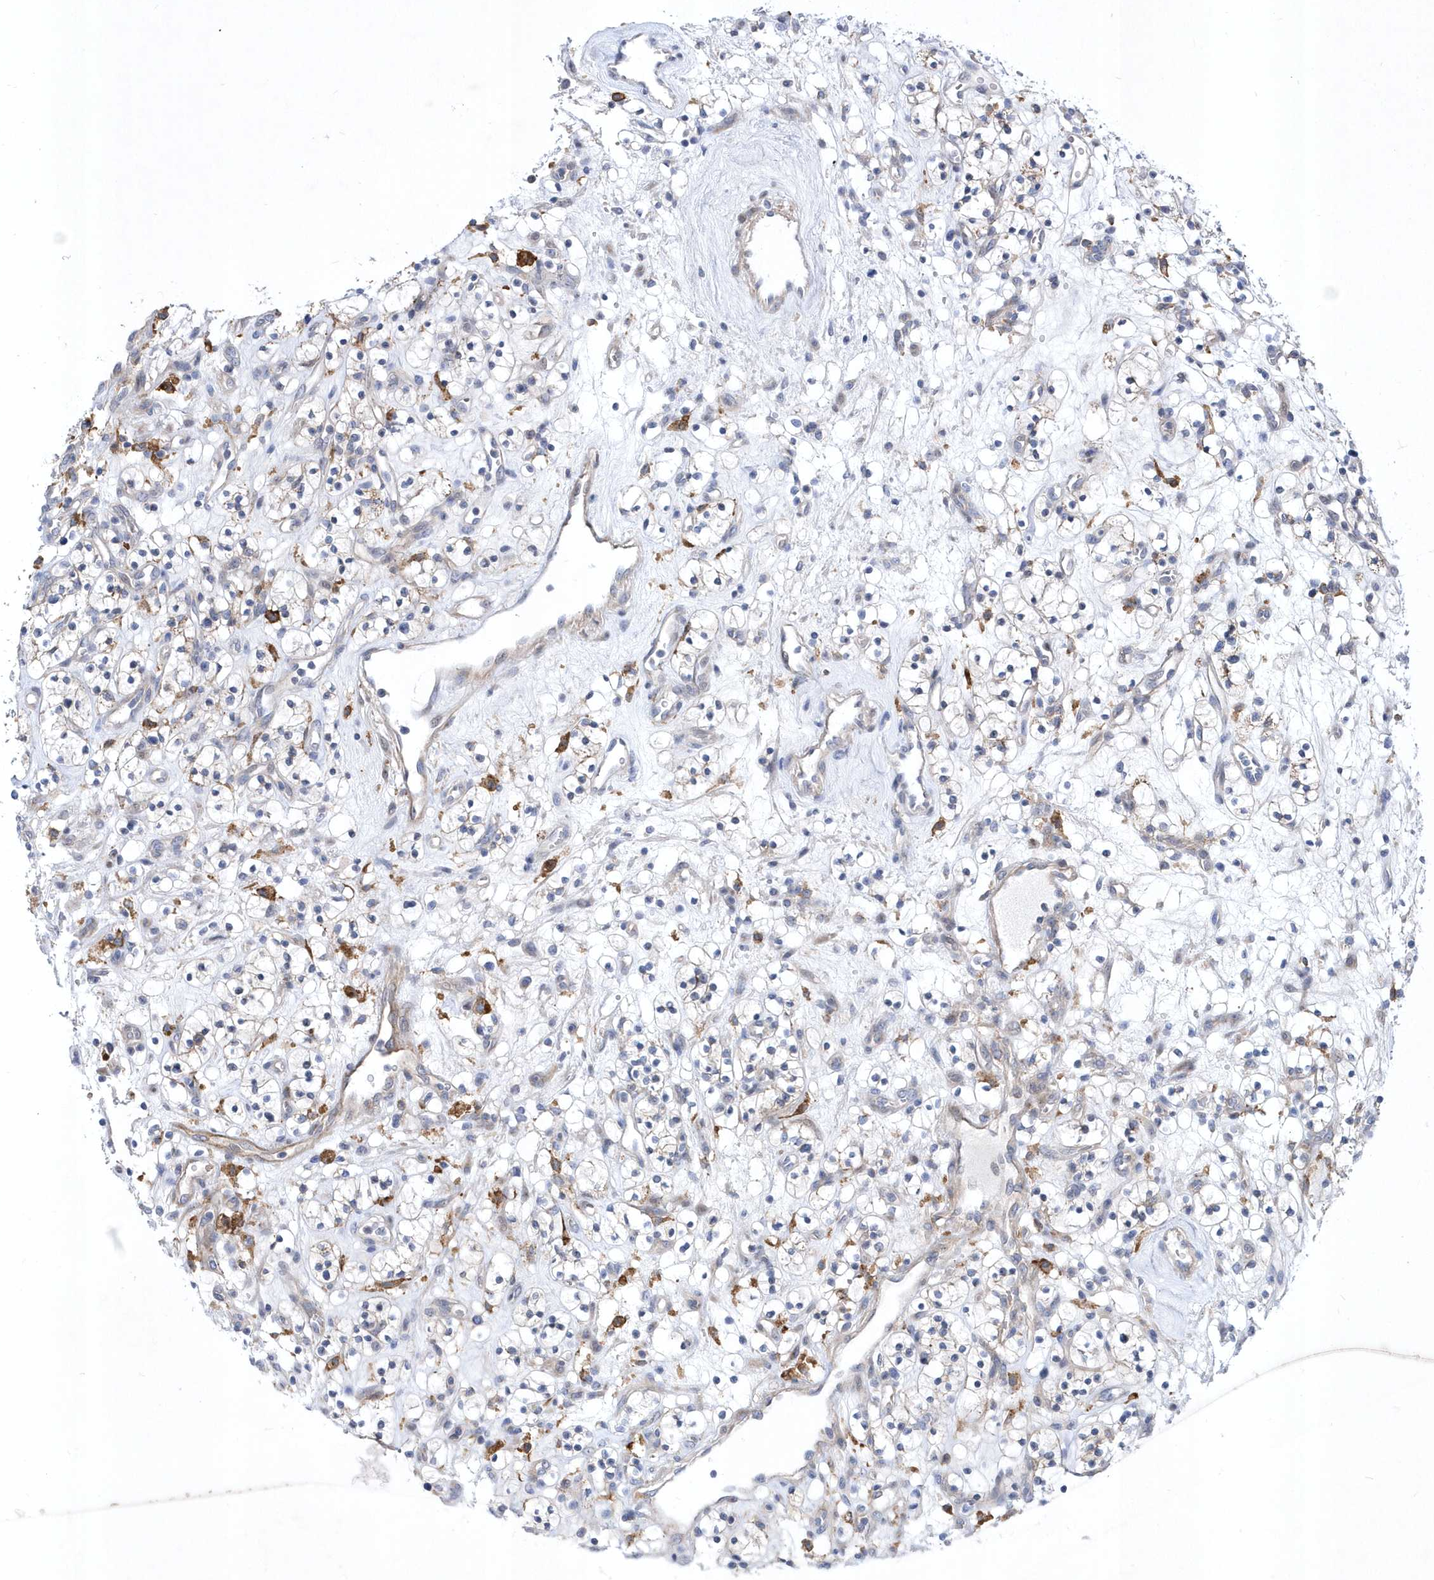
{"staining": {"intensity": "moderate", "quantity": "<25%", "location": "cytoplasmic/membranous"}, "tissue": "renal cancer", "cell_type": "Tumor cells", "image_type": "cancer", "snomed": [{"axis": "morphology", "description": "Adenocarcinoma, NOS"}, {"axis": "topography", "description": "Kidney"}], "caption": "The photomicrograph exhibits immunohistochemical staining of renal cancer. There is moderate cytoplasmic/membranous positivity is appreciated in about <25% of tumor cells.", "gene": "LONRF2", "patient": {"sex": "female", "age": 57}}